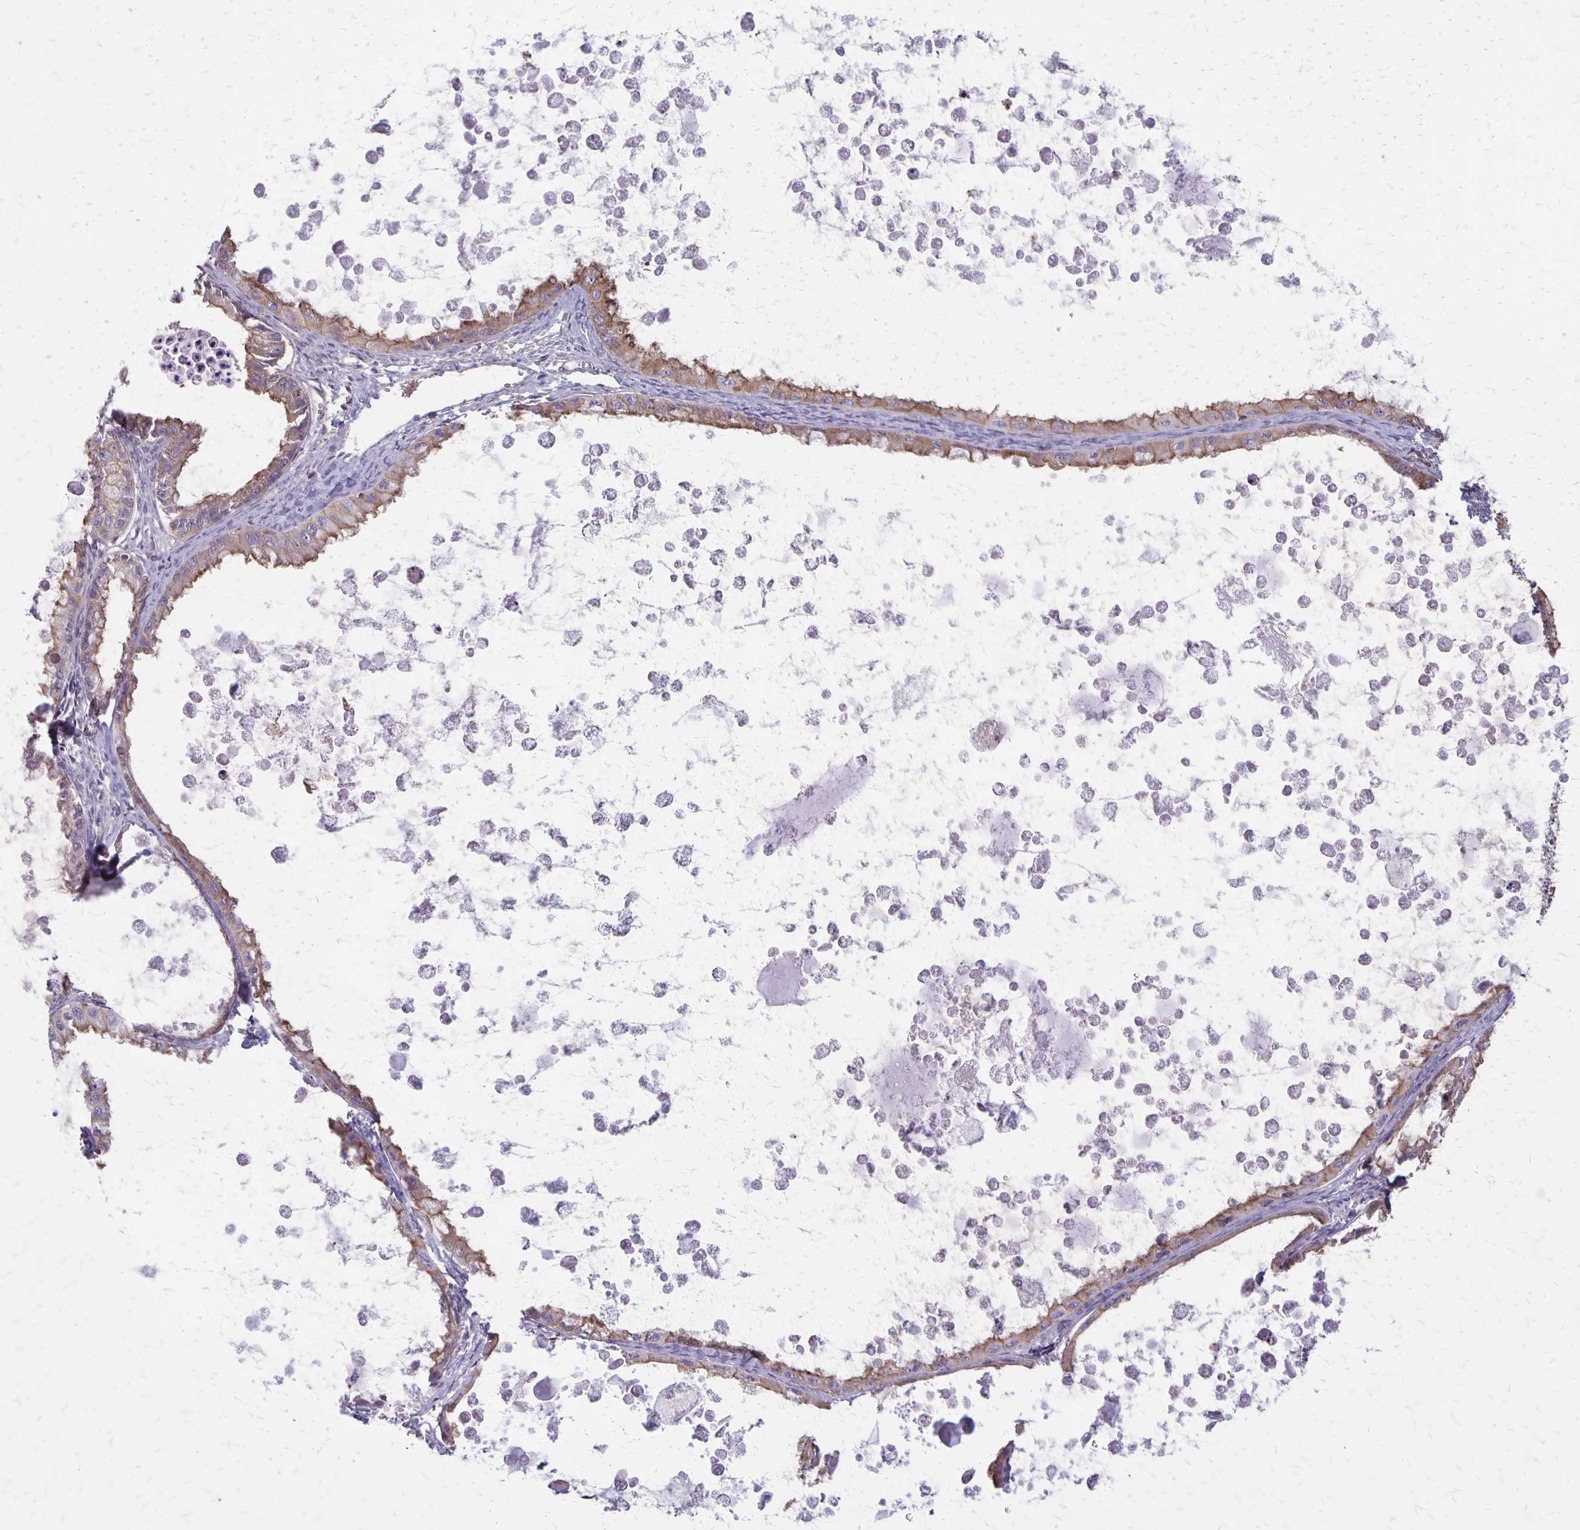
{"staining": {"intensity": "weak", "quantity": "25%-75%", "location": "cytoplasmic/membranous"}, "tissue": "ovarian cancer", "cell_type": "Tumor cells", "image_type": "cancer", "snomed": [{"axis": "morphology", "description": "Cystadenocarcinoma, mucinous, NOS"}, {"axis": "topography", "description": "Ovary"}], "caption": "Ovarian mucinous cystadenocarcinoma stained for a protein (brown) shows weak cytoplasmic/membranous positive expression in approximately 25%-75% of tumor cells.", "gene": "SEPTIN5", "patient": {"sex": "female", "age": 64}}